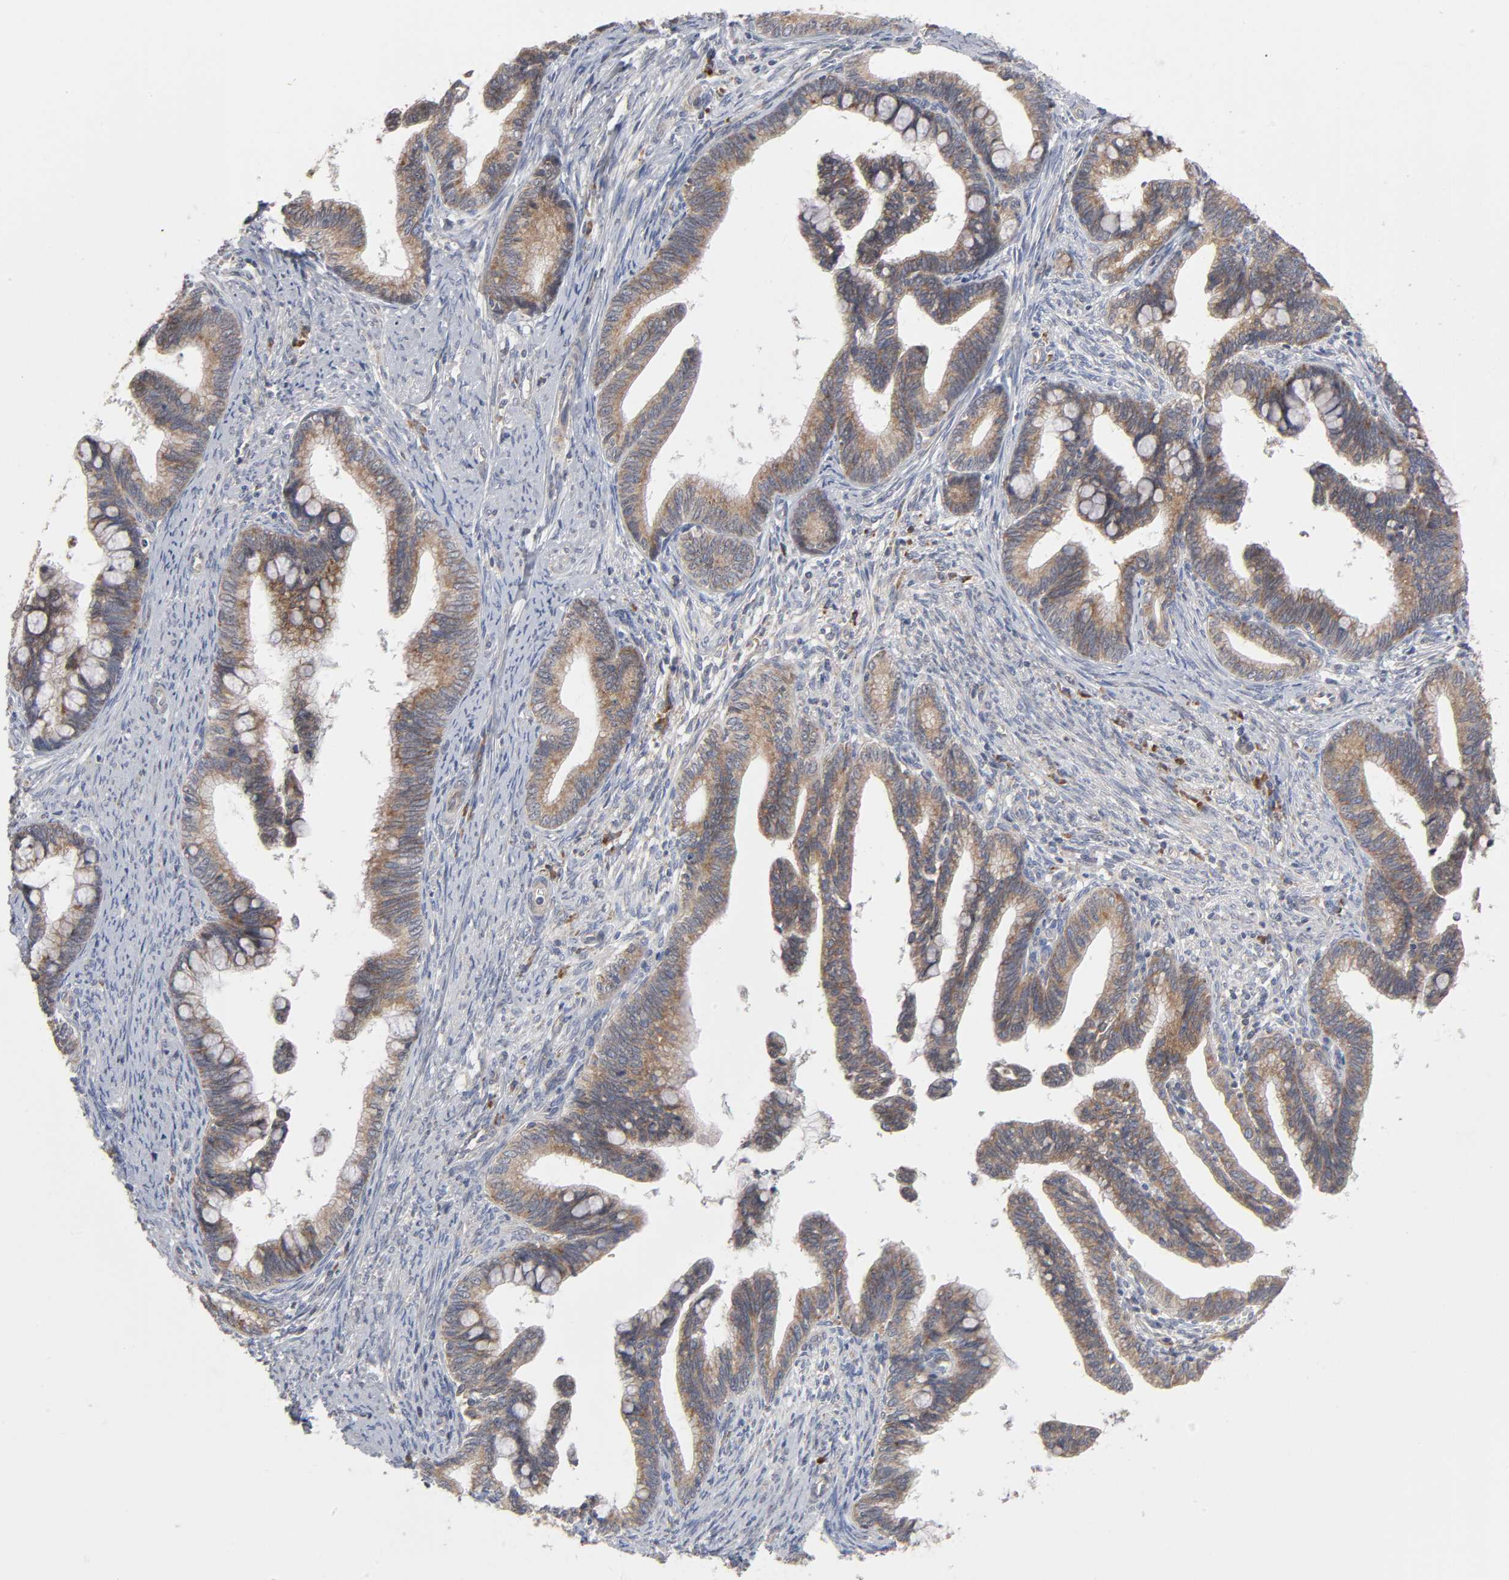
{"staining": {"intensity": "moderate", "quantity": ">75%", "location": "cytoplasmic/membranous"}, "tissue": "cervical cancer", "cell_type": "Tumor cells", "image_type": "cancer", "snomed": [{"axis": "morphology", "description": "Adenocarcinoma, NOS"}, {"axis": "topography", "description": "Cervix"}], "caption": "Protein expression analysis of cervical cancer demonstrates moderate cytoplasmic/membranous staining in about >75% of tumor cells.", "gene": "IL4R", "patient": {"sex": "female", "age": 36}}